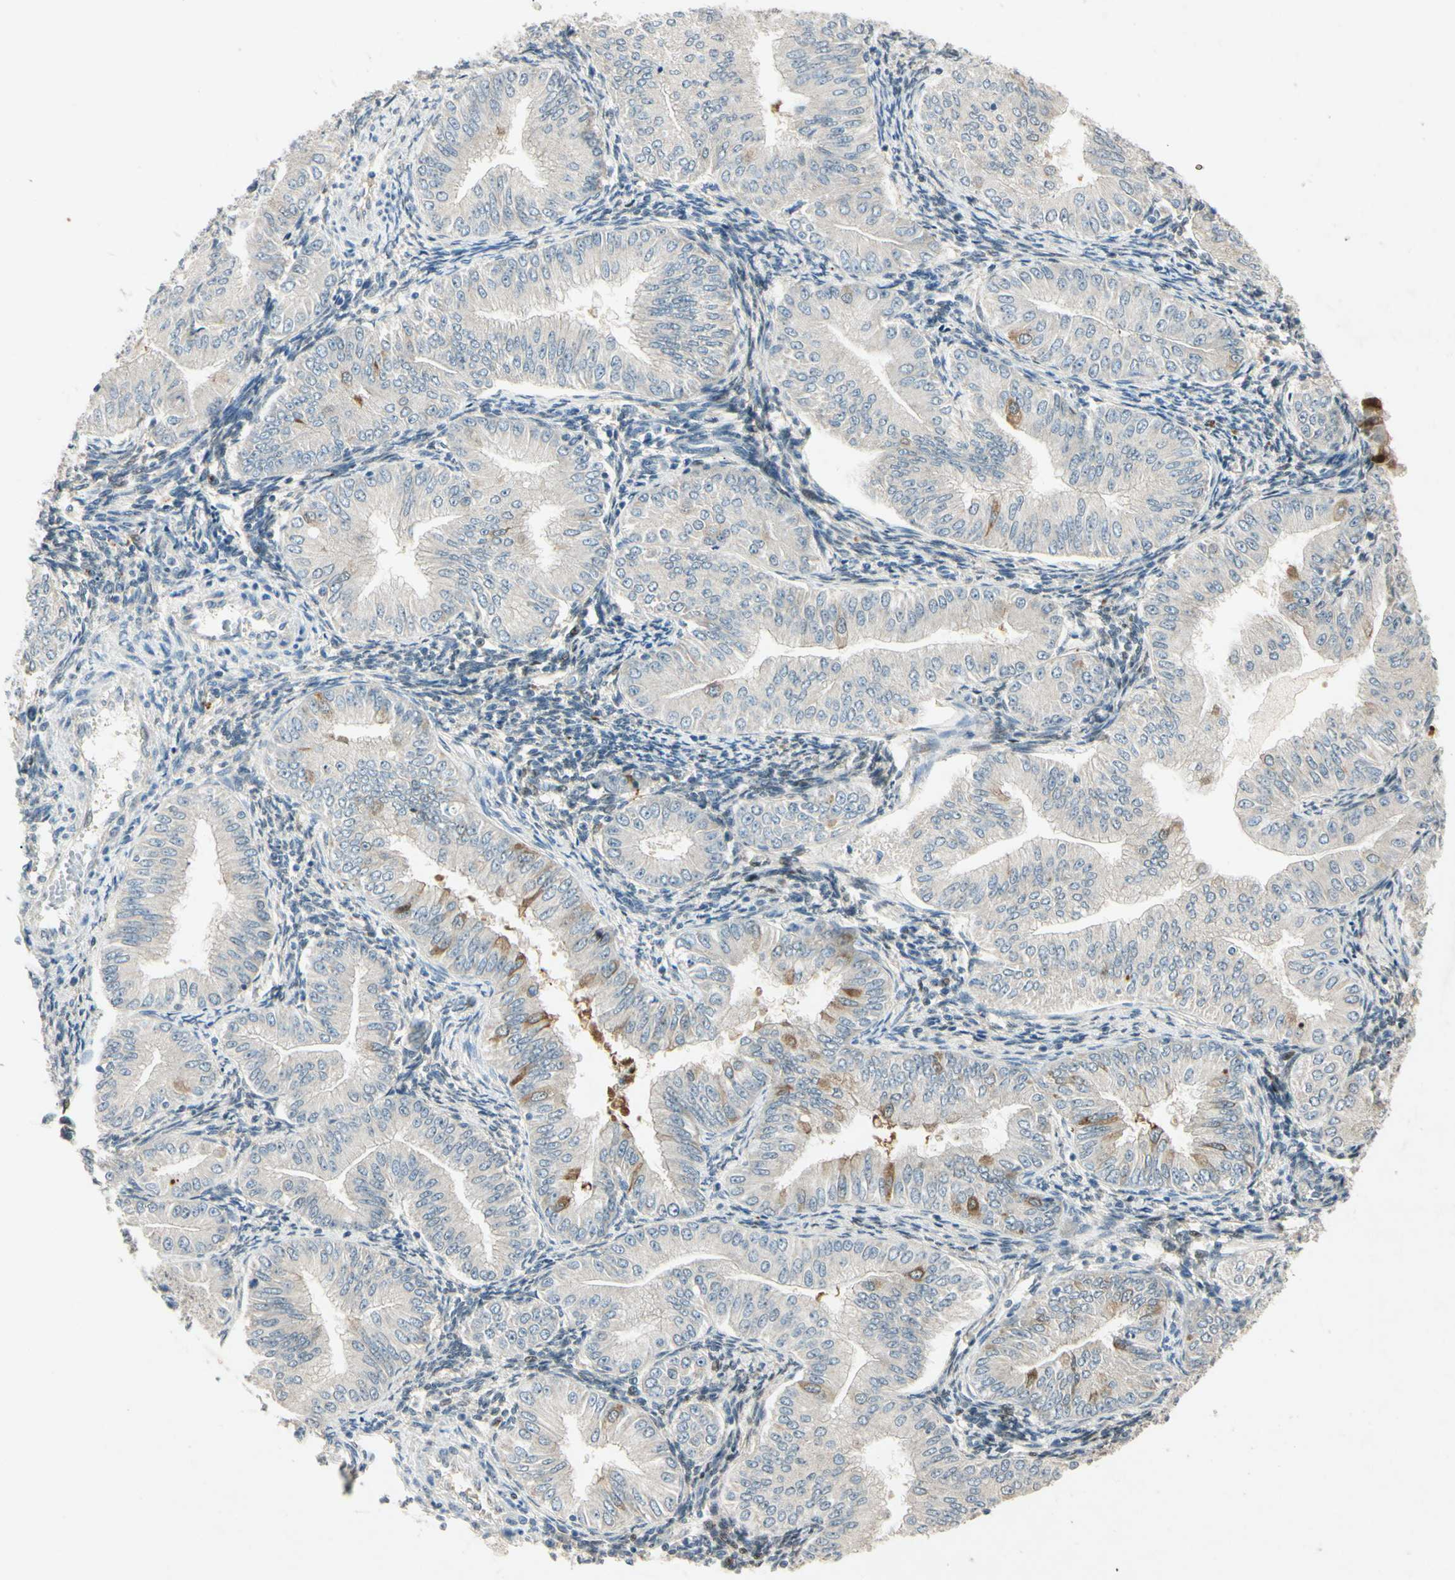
{"staining": {"intensity": "weak", "quantity": "<25%", "location": "cytoplasmic/membranous"}, "tissue": "endometrial cancer", "cell_type": "Tumor cells", "image_type": "cancer", "snomed": [{"axis": "morphology", "description": "Normal tissue, NOS"}, {"axis": "morphology", "description": "Adenocarcinoma, NOS"}, {"axis": "topography", "description": "Endometrium"}], "caption": "IHC of endometrial cancer (adenocarcinoma) reveals no expression in tumor cells.", "gene": "HSPA1B", "patient": {"sex": "female", "age": 53}}